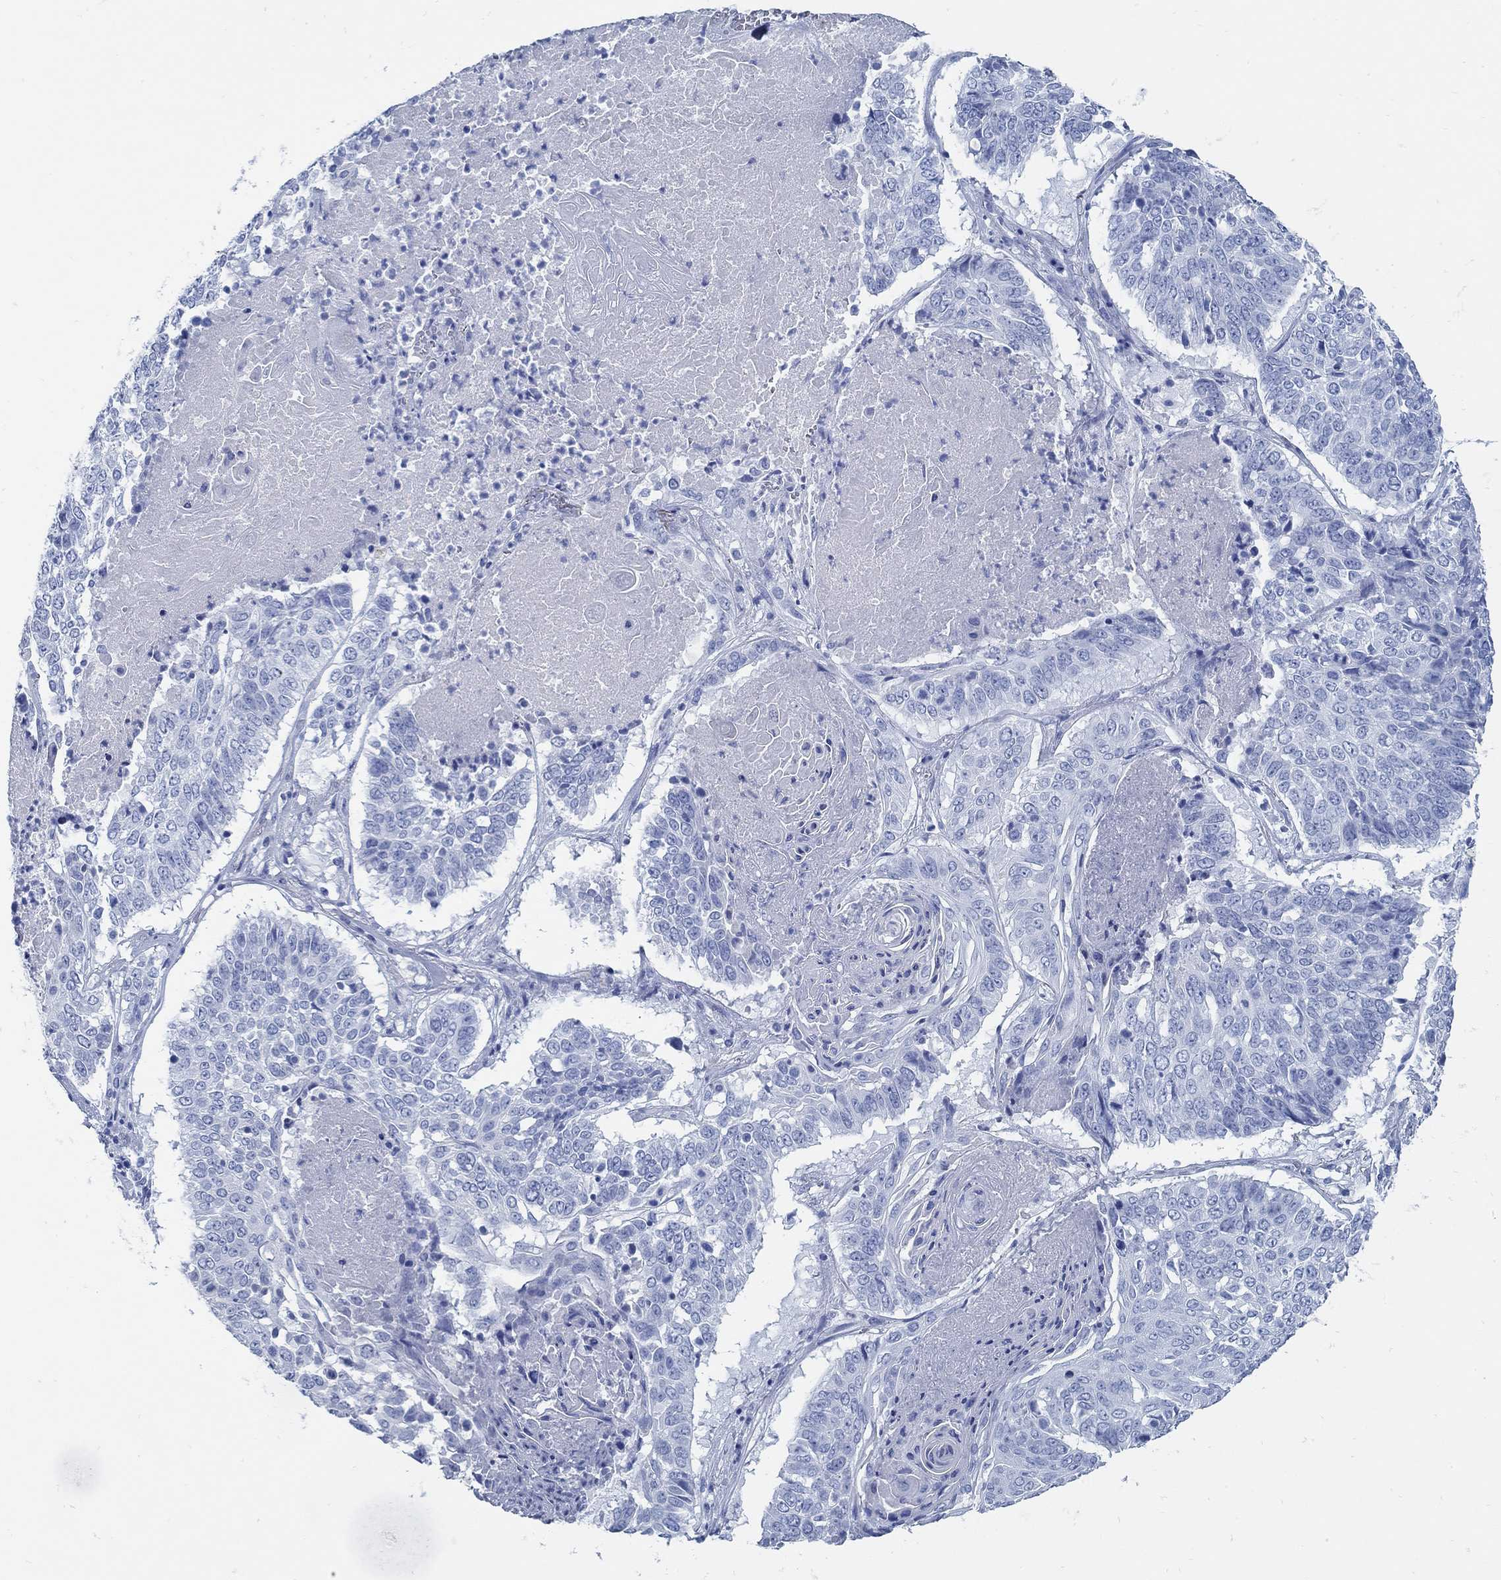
{"staining": {"intensity": "negative", "quantity": "none", "location": "none"}, "tissue": "lung cancer", "cell_type": "Tumor cells", "image_type": "cancer", "snomed": [{"axis": "morphology", "description": "Squamous cell carcinoma, NOS"}, {"axis": "topography", "description": "Lung"}], "caption": "The immunohistochemistry (IHC) photomicrograph has no significant positivity in tumor cells of lung cancer tissue.", "gene": "SLC45A1", "patient": {"sex": "male", "age": 64}}